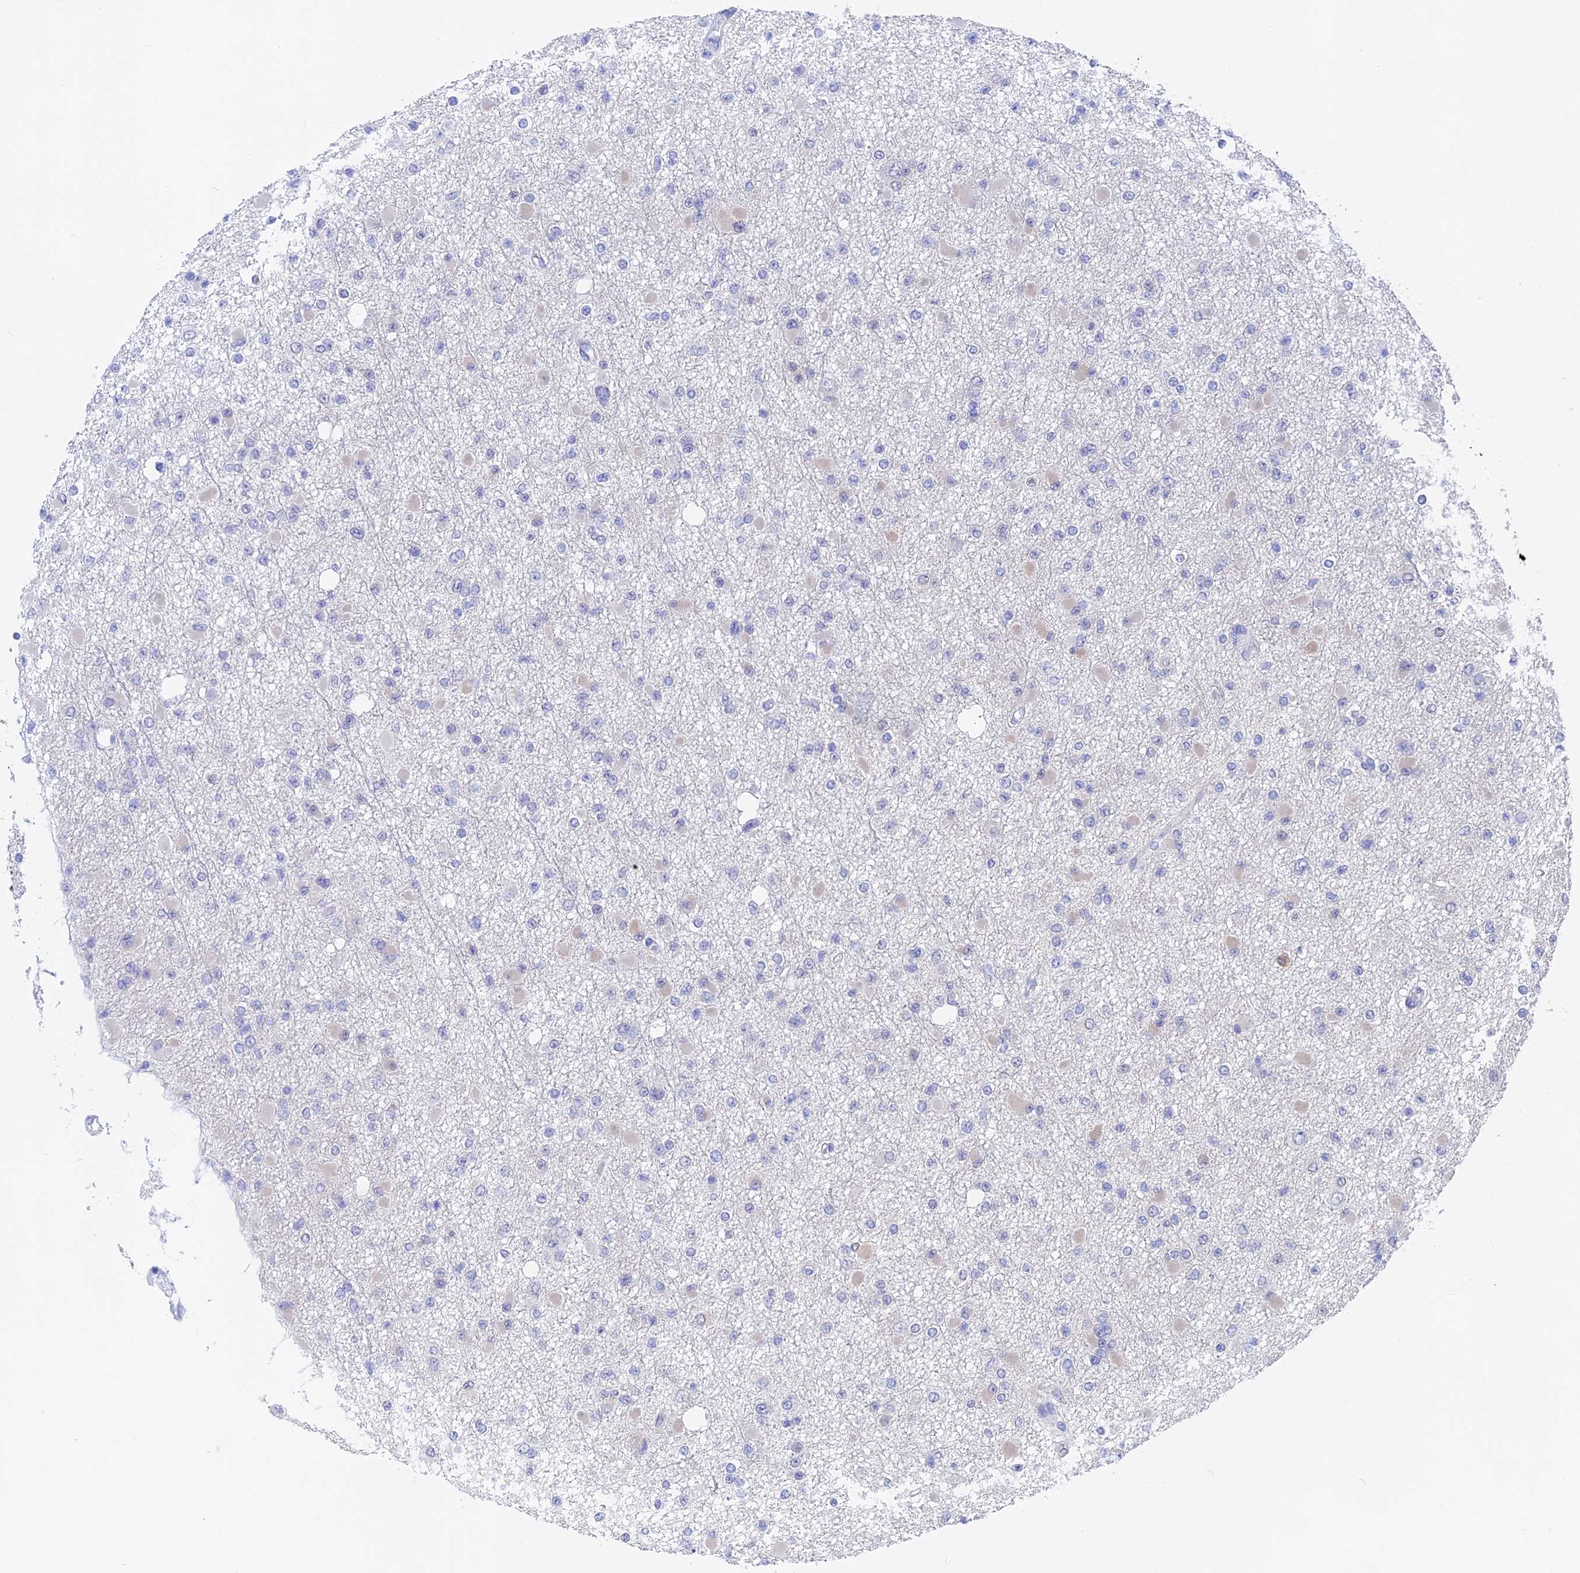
{"staining": {"intensity": "negative", "quantity": "none", "location": "none"}, "tissue": "glioma", "cell_type": "Tumor cells", "image_type": "cancer", "snomed": [{"axis": "morphology", "description": "Glioma, malignant, Low grade"}, {"axis": "topography", "description": "Brain"}], "caption": "Tumor cells are negative for brown protein staining in malignant low-grade glioma. (DAB (3,3'-diaminobenzidine) IHC with hematoxylin counter stain).", "gene": "STUB1", "patient": {"sex": "female", "age": 22}}